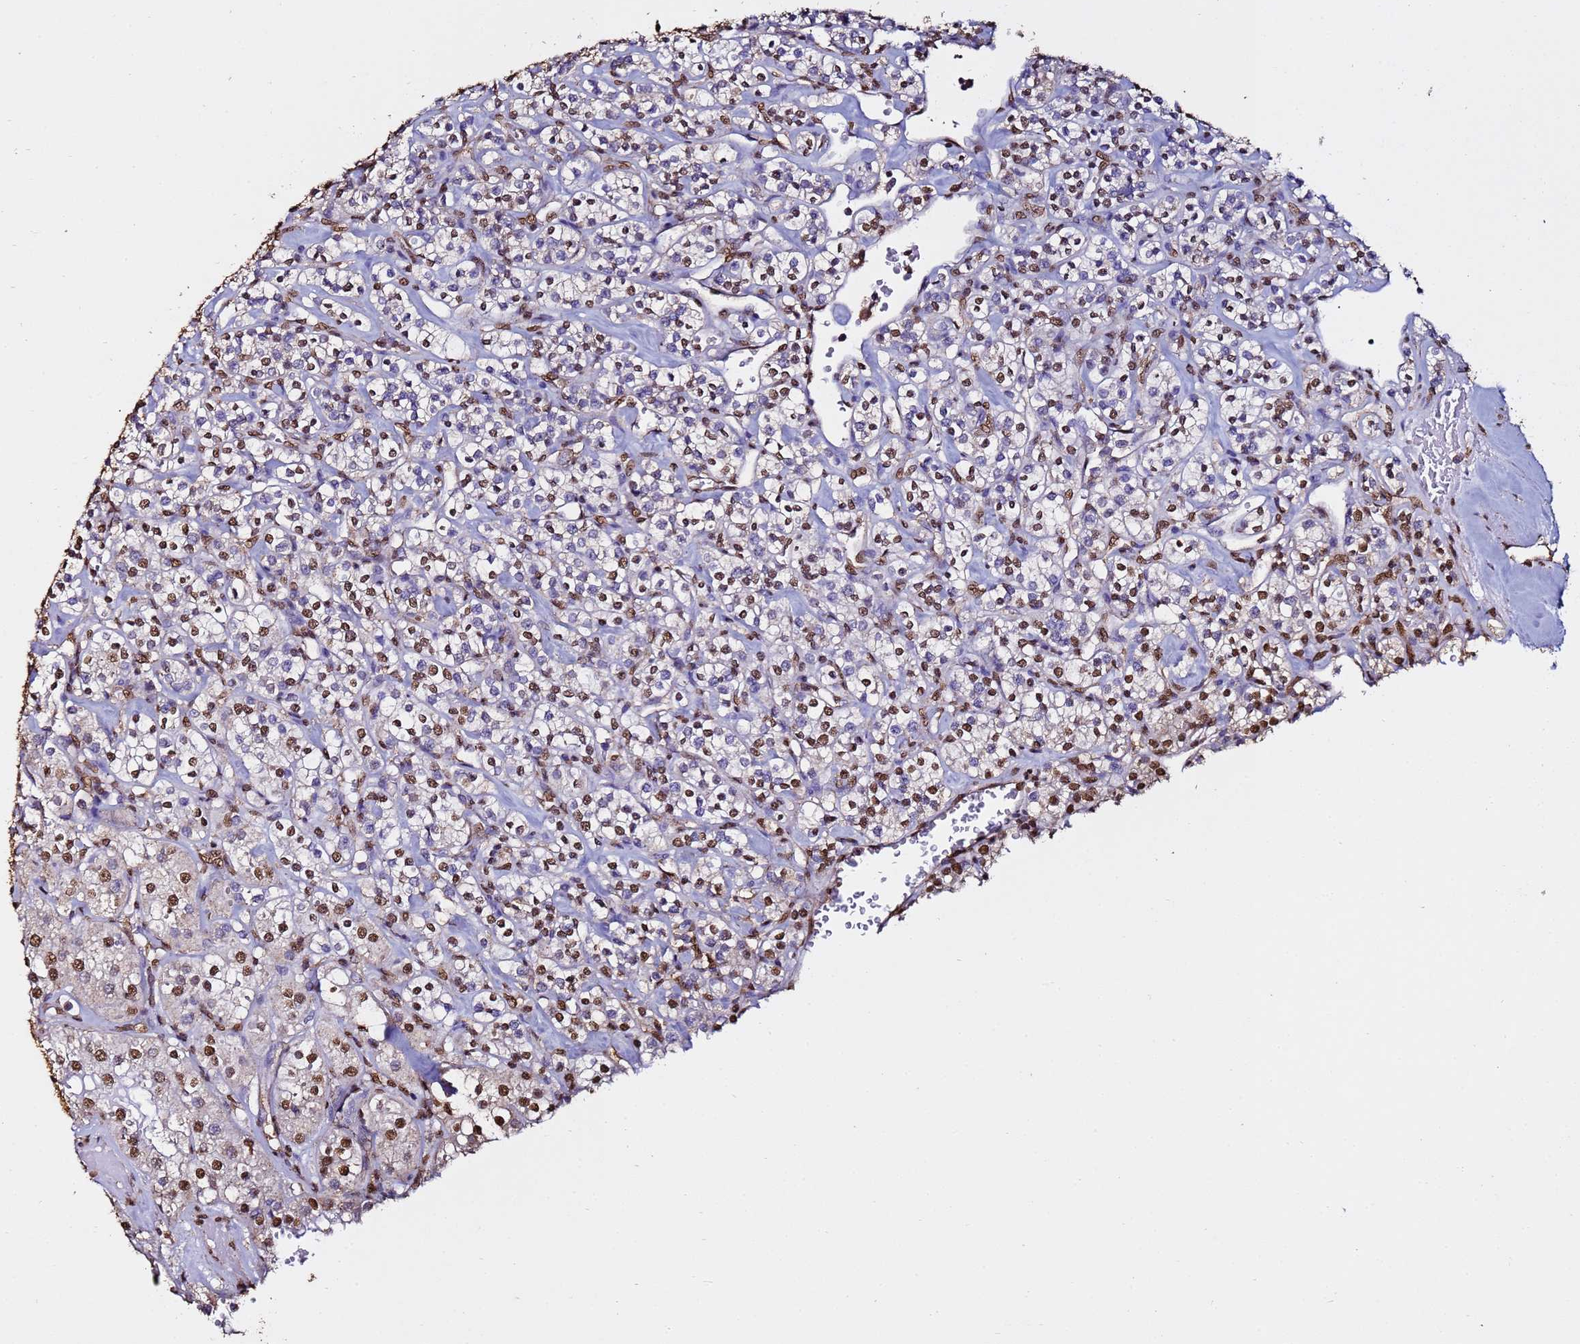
{"staining": {"intensity": "moderate", "quantity": "25%-75%", "location": "nuclear"}, "tissue": "renal cancer", "cell_type": "Tumor cells", "image_type": "cancer", "snomed": [{"axis": "morphology", "description": "Adenocarcinoma, NOS"}, {"axis": "topography", "description": "Kidney"}], "caption": "Protein positivity by immunohistochemistry displays moderate nuclear positivity in approximately 25%-75% of tumor cells in adenocarcinoma (renal). (Brightfield microscopy of DAB IHC at high magnification).", "gene": "TRIP6", "patient": {"sex": "male", "age": 77}}